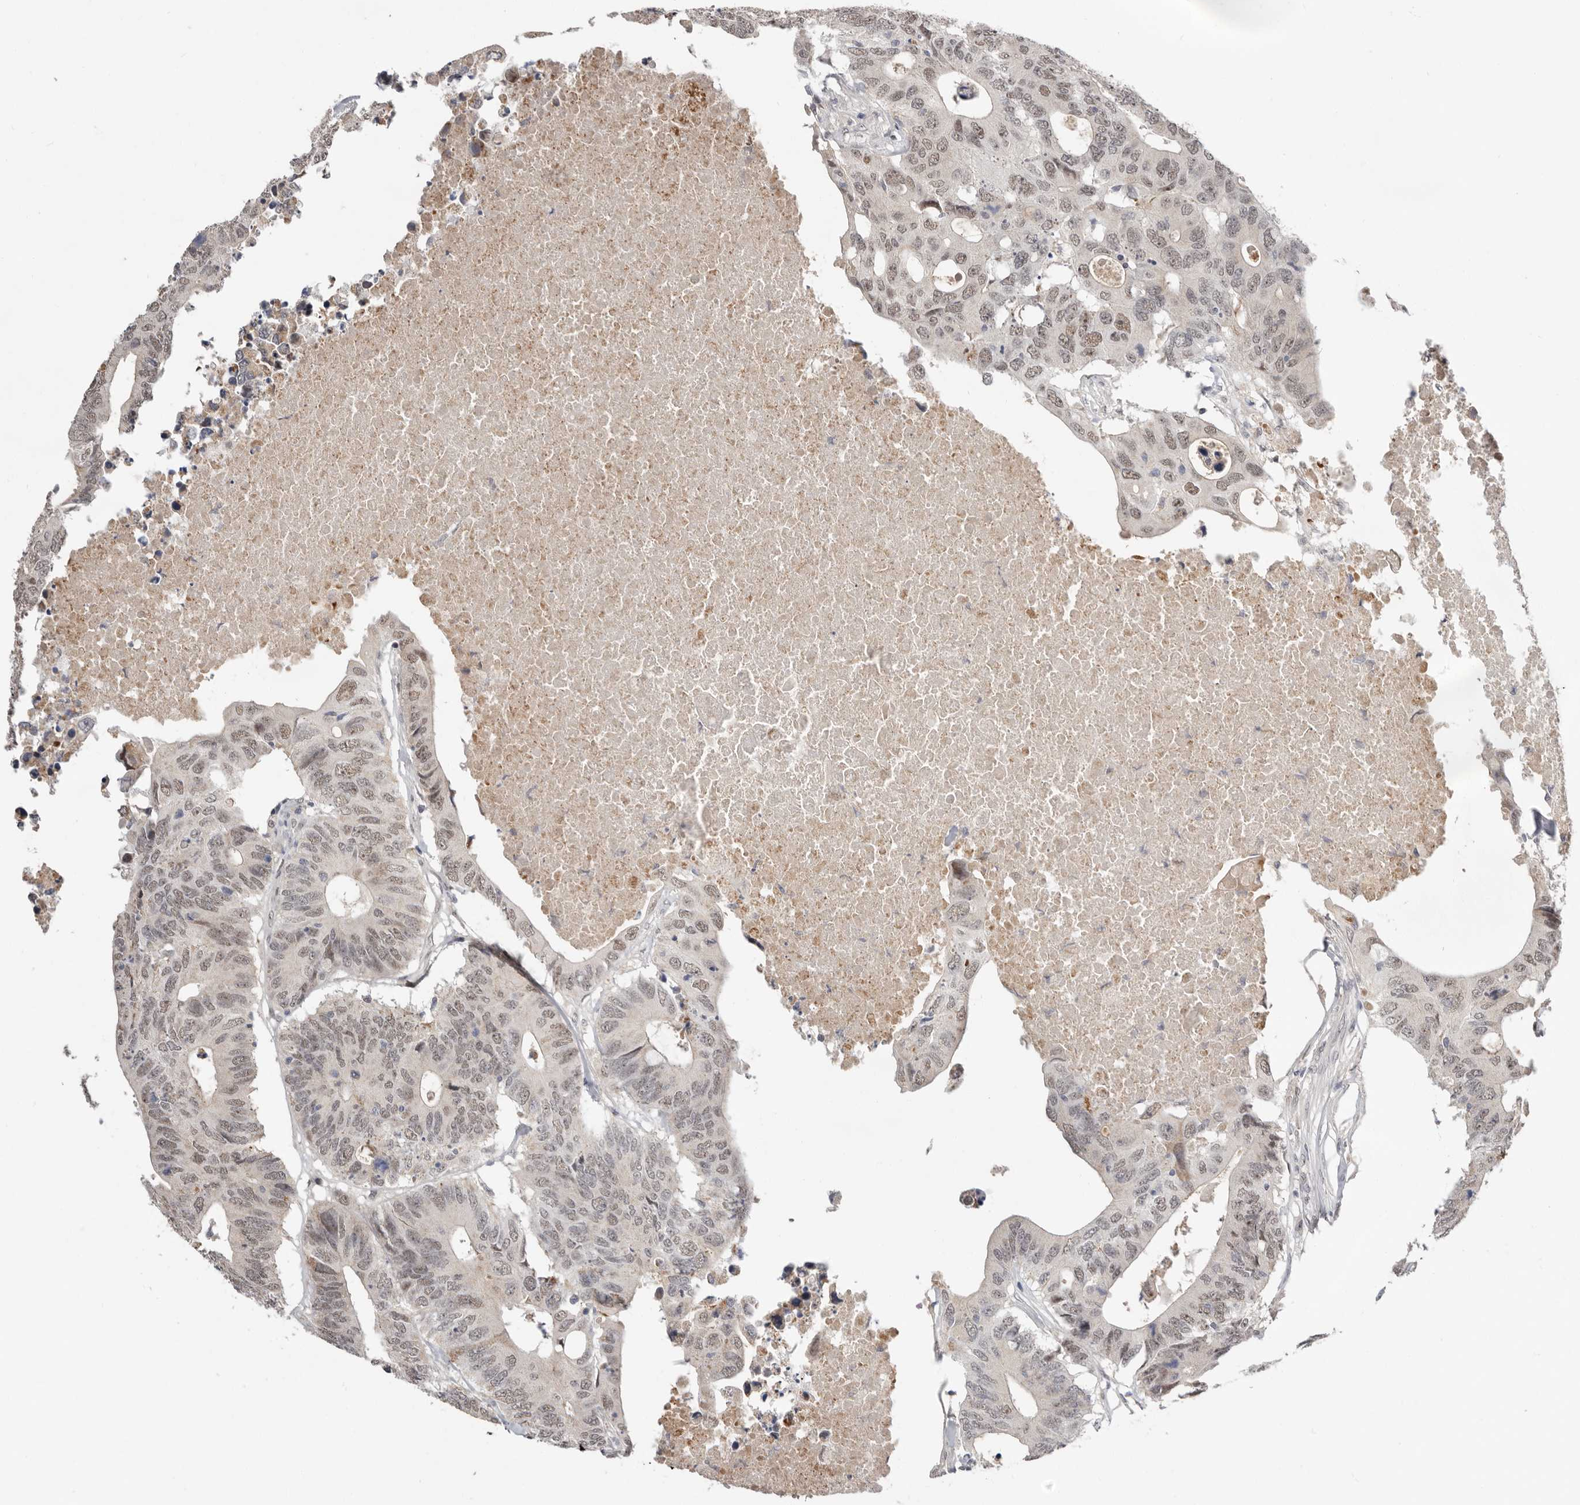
{"staining": {"intensity": "weak", "quantity": ">75%", "location": "nuclear"}, "tissue": "colorectal cancer", "cell_type": "Tumor cells", "image_type": "cancer", "snomed": [{"axis": "morphology", "description": "Adenocarcinoma, NOS"}, {"axis": "topography", "description": "Colon"}], "caption": "Tumor cells reveal low levels of weak nuclear expression in about >75% of cells in colorectal adenocarcinoma. The staining is performed using DAB (3,3'-diaminobenzidine) brown chromogen to label protein expression. The nuclei are counter-stained blue using hematoxylin.", "gene": "BRCA2", "patient": {"sex": "male", "age": 71}}